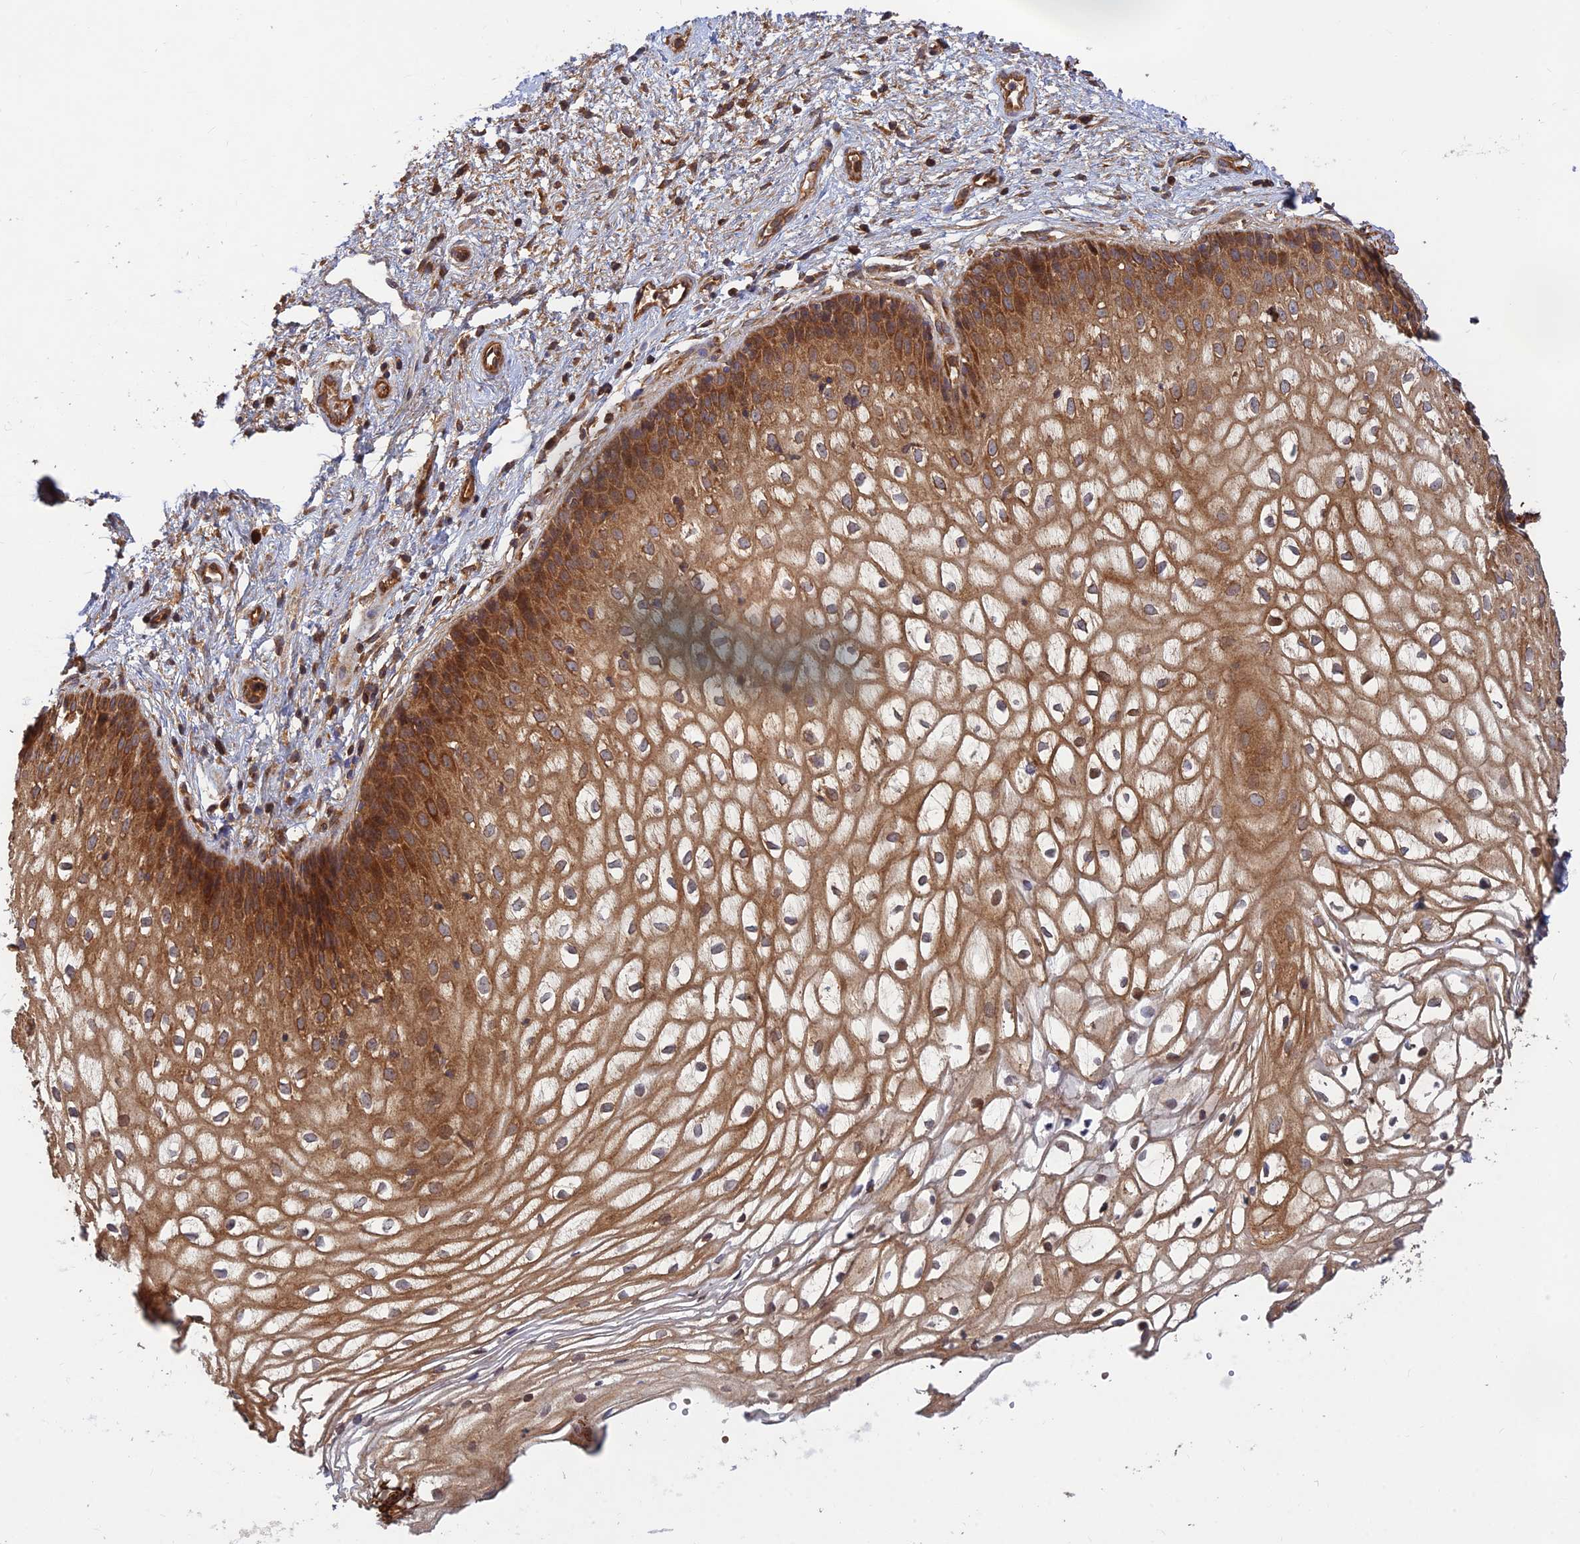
{"staining": {"intensity": "moderate", "quantity": ">75%", "location": "cytoplasmic/membranous"}, "tissue": "vagina", "cell_type": "Squamous epithelial cells", "image_type": "normal", "snomed": [{"axis": "morphology", "description": "Normal tissue, NOS"}, {"axis": "topography", "description": "Vagina"}], "caption": "An IHC histopathology image of benign tissue is shown. Protein staining in brown labels moderate cytoplasmic/membranous positivity in vagina within squamous epithelial cells. (DAB (3,3'-diaminobenzidine) = brown stain, brightfield microscopy at high magnification).", "gene": "RELCH", "patient": {"sex": "female", "age": 34}}